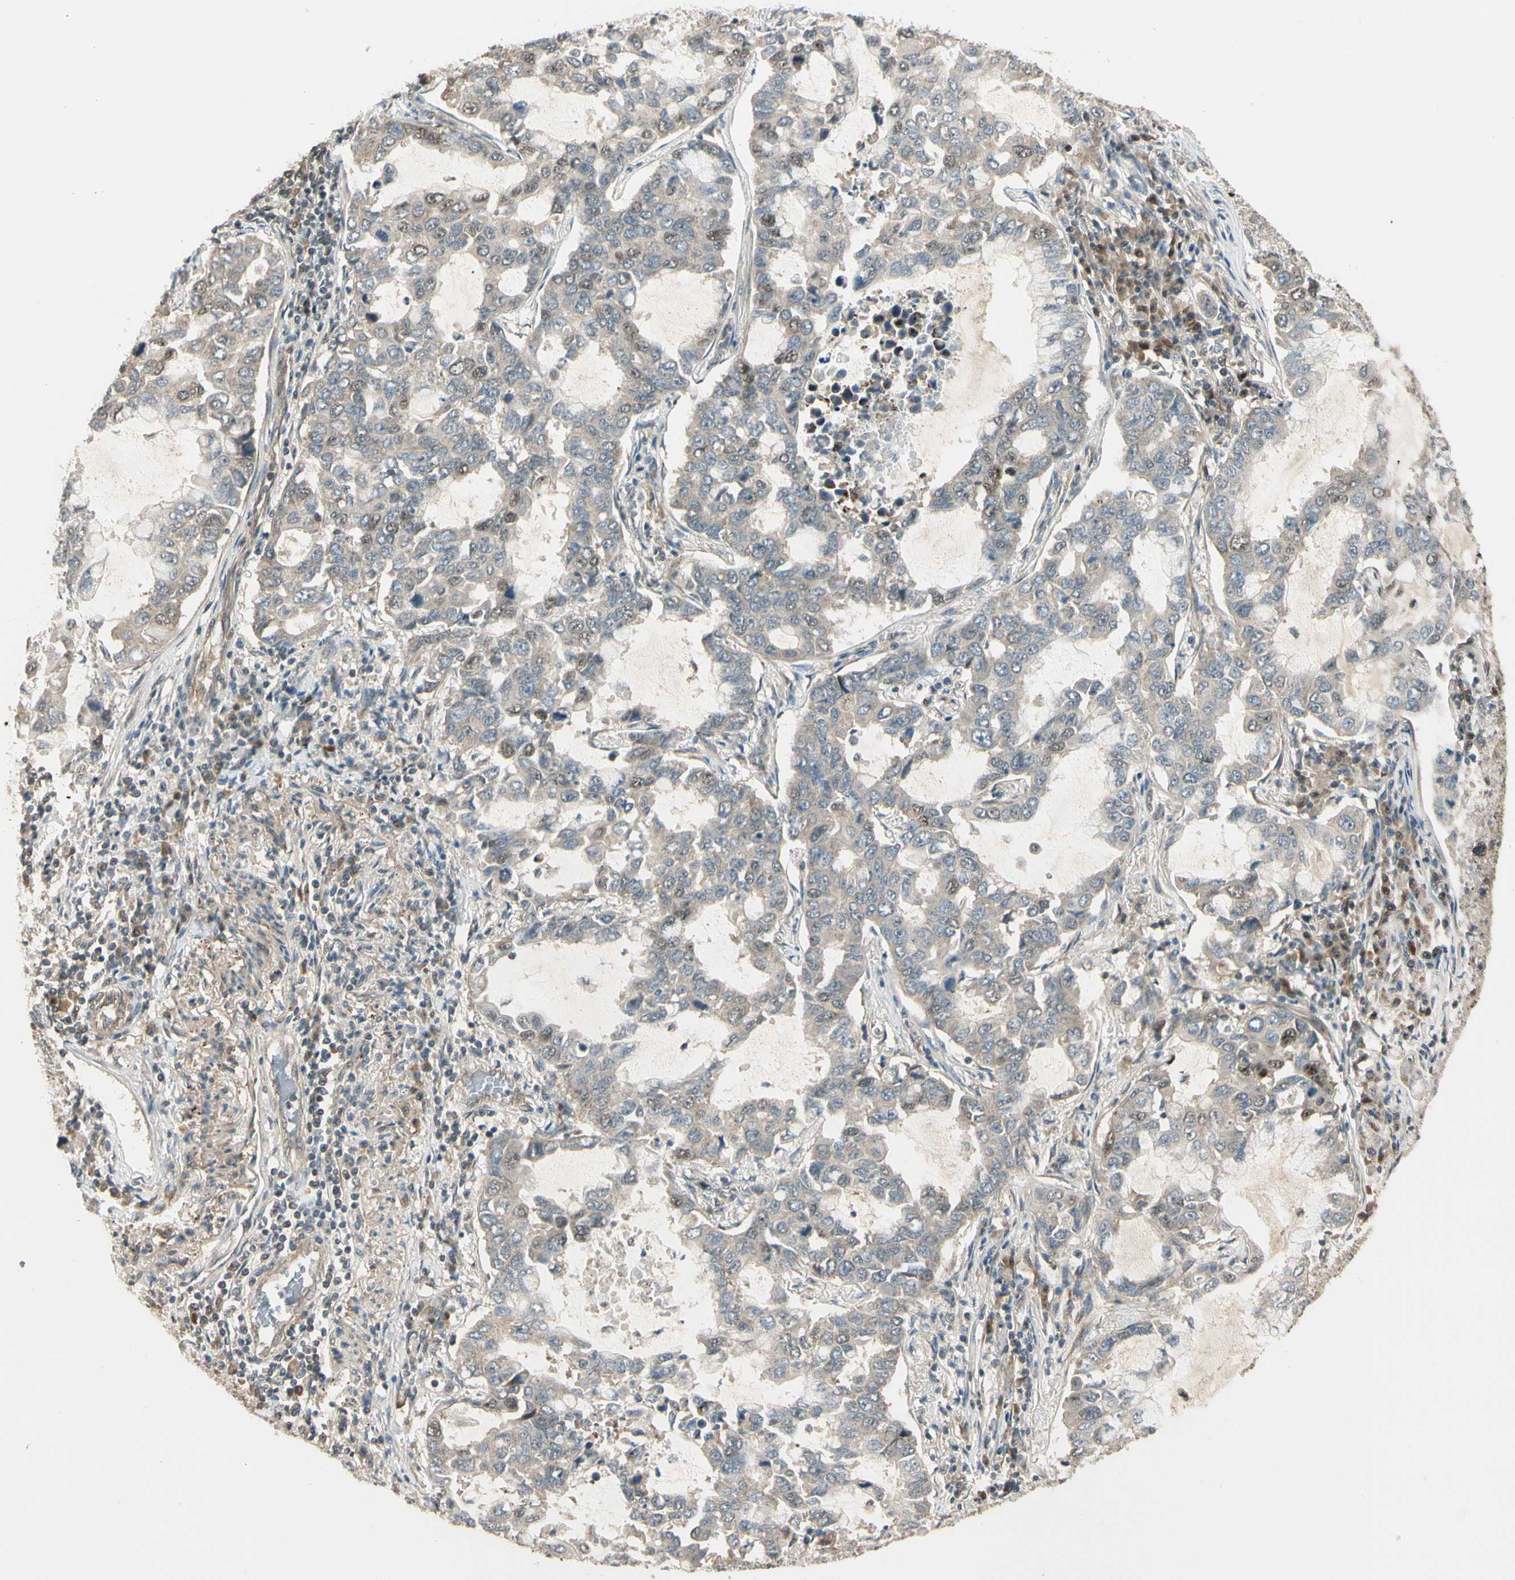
{"staining": {"intensity": "moderate", "quantity": ">75%", "location": "cytoplasmic/membranous"}, "tissue": "lung cancer", "cell_type": "Tumor cells", "image_type": "cancer", "snomed": [{"axis": "morphology", "description": "Adenocarcinoma, NOS"}, {"axis": "topography", "description": "Lung"}], "caption": "Immunohistochemical staining of lung cancer reveals medium levels of moderate cytoplasmic/membranous protein expression in approximately >75% of tumor cells. Immunohistochemistry stains the protein of interest in brown and the nuclei are stained blue.", "gene": "MCPH1", "patient": {"sex": "male", "age": 64}}